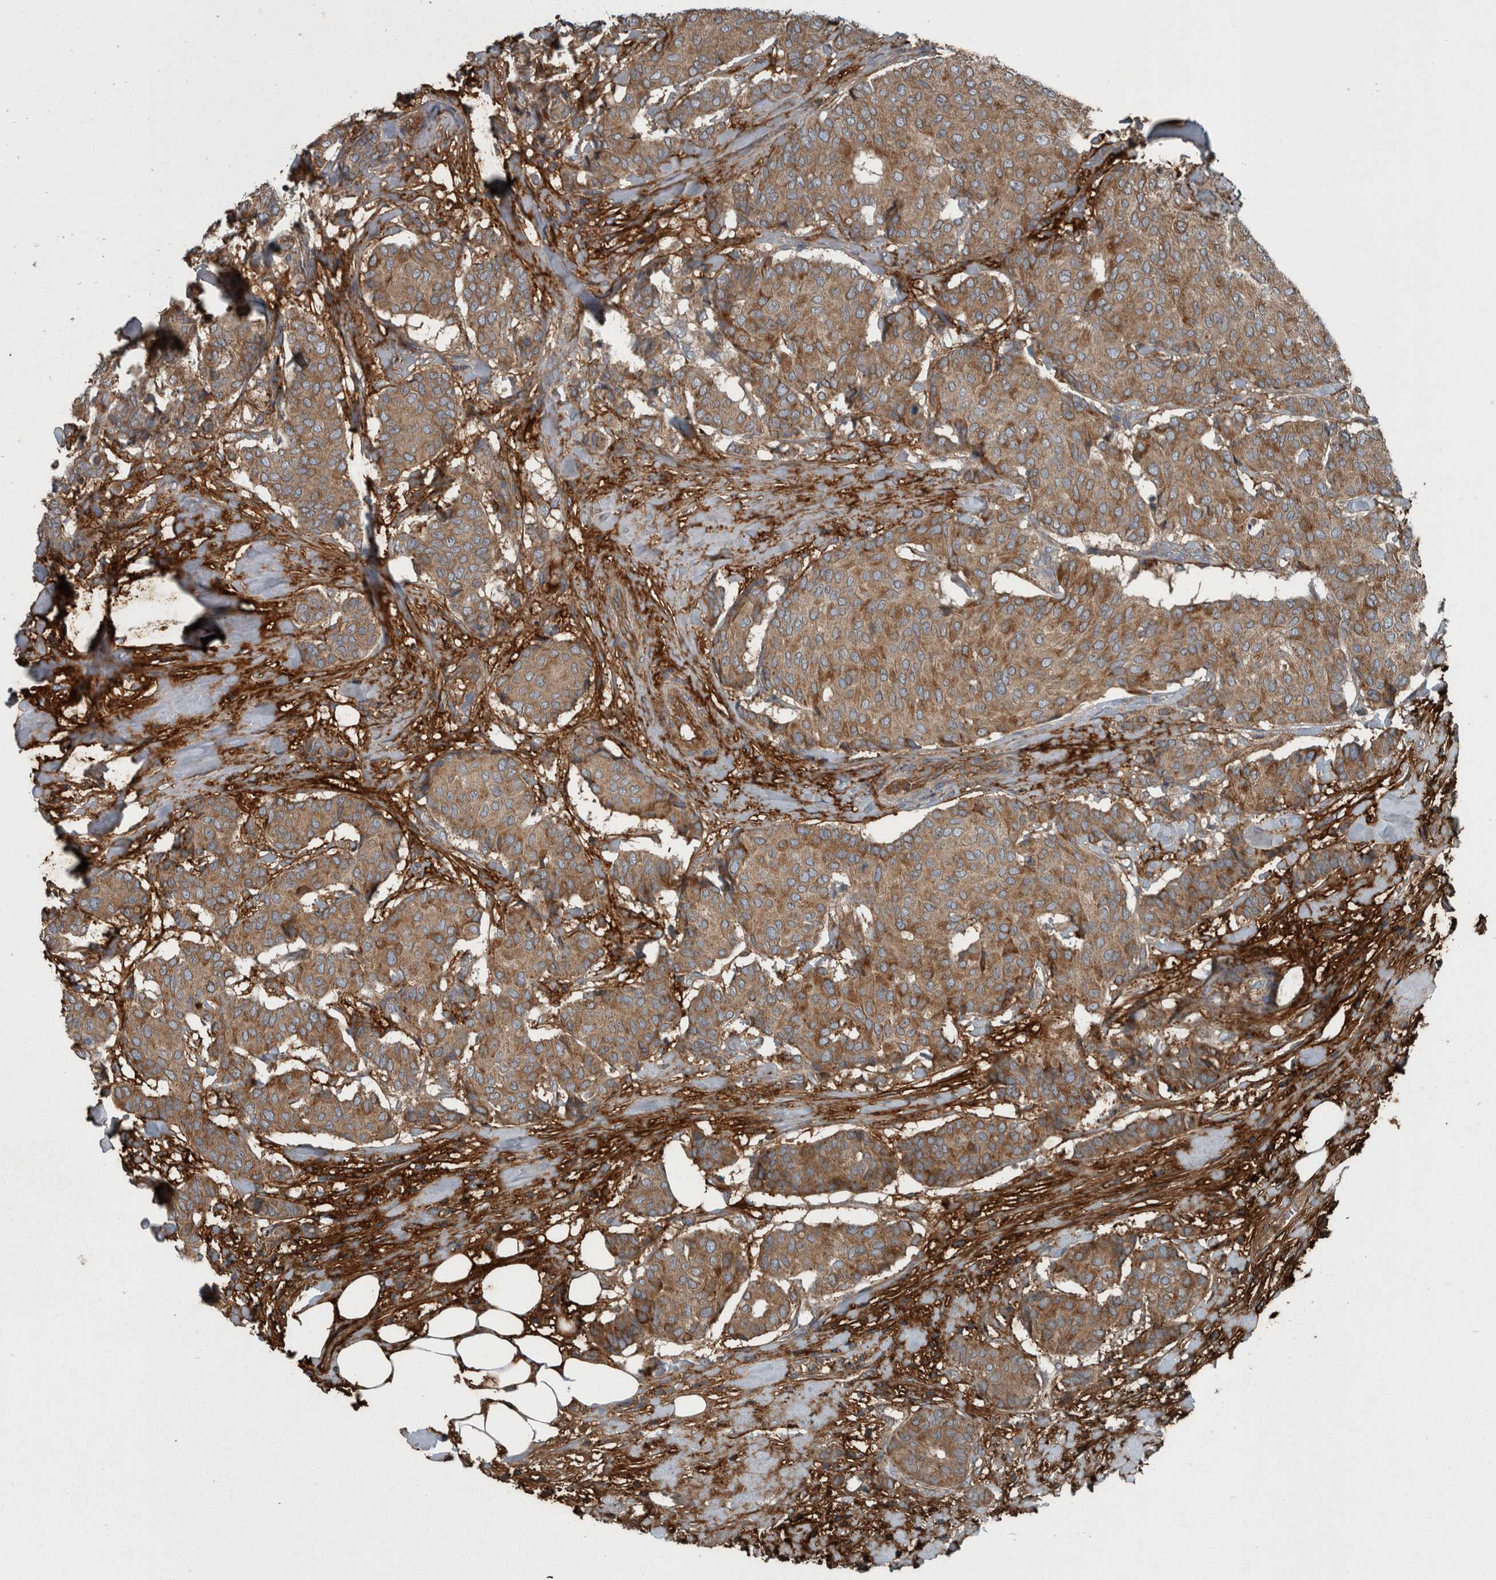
{"staining": {"intensity": "moderate", "quantity": ">75%", "location": "cytoplasmic/membranous"}, "tissue": "breast cancer", "cell_type": "Tumor cells", "image_type": "cancer", "snomed": [{"axis": "morphology", "description": "Duct carcinoma"}, {"axis": "topography", "description": "Breast"}], "caption": "Breast infiltrating ductal carcinoma stained with a brown dye exhibits moderate cytoplasmic/membranous positive positivity in about >75% of tumor cells.", "gene": "EXOC8", "patient": {"sex": "female", "age": 75}}